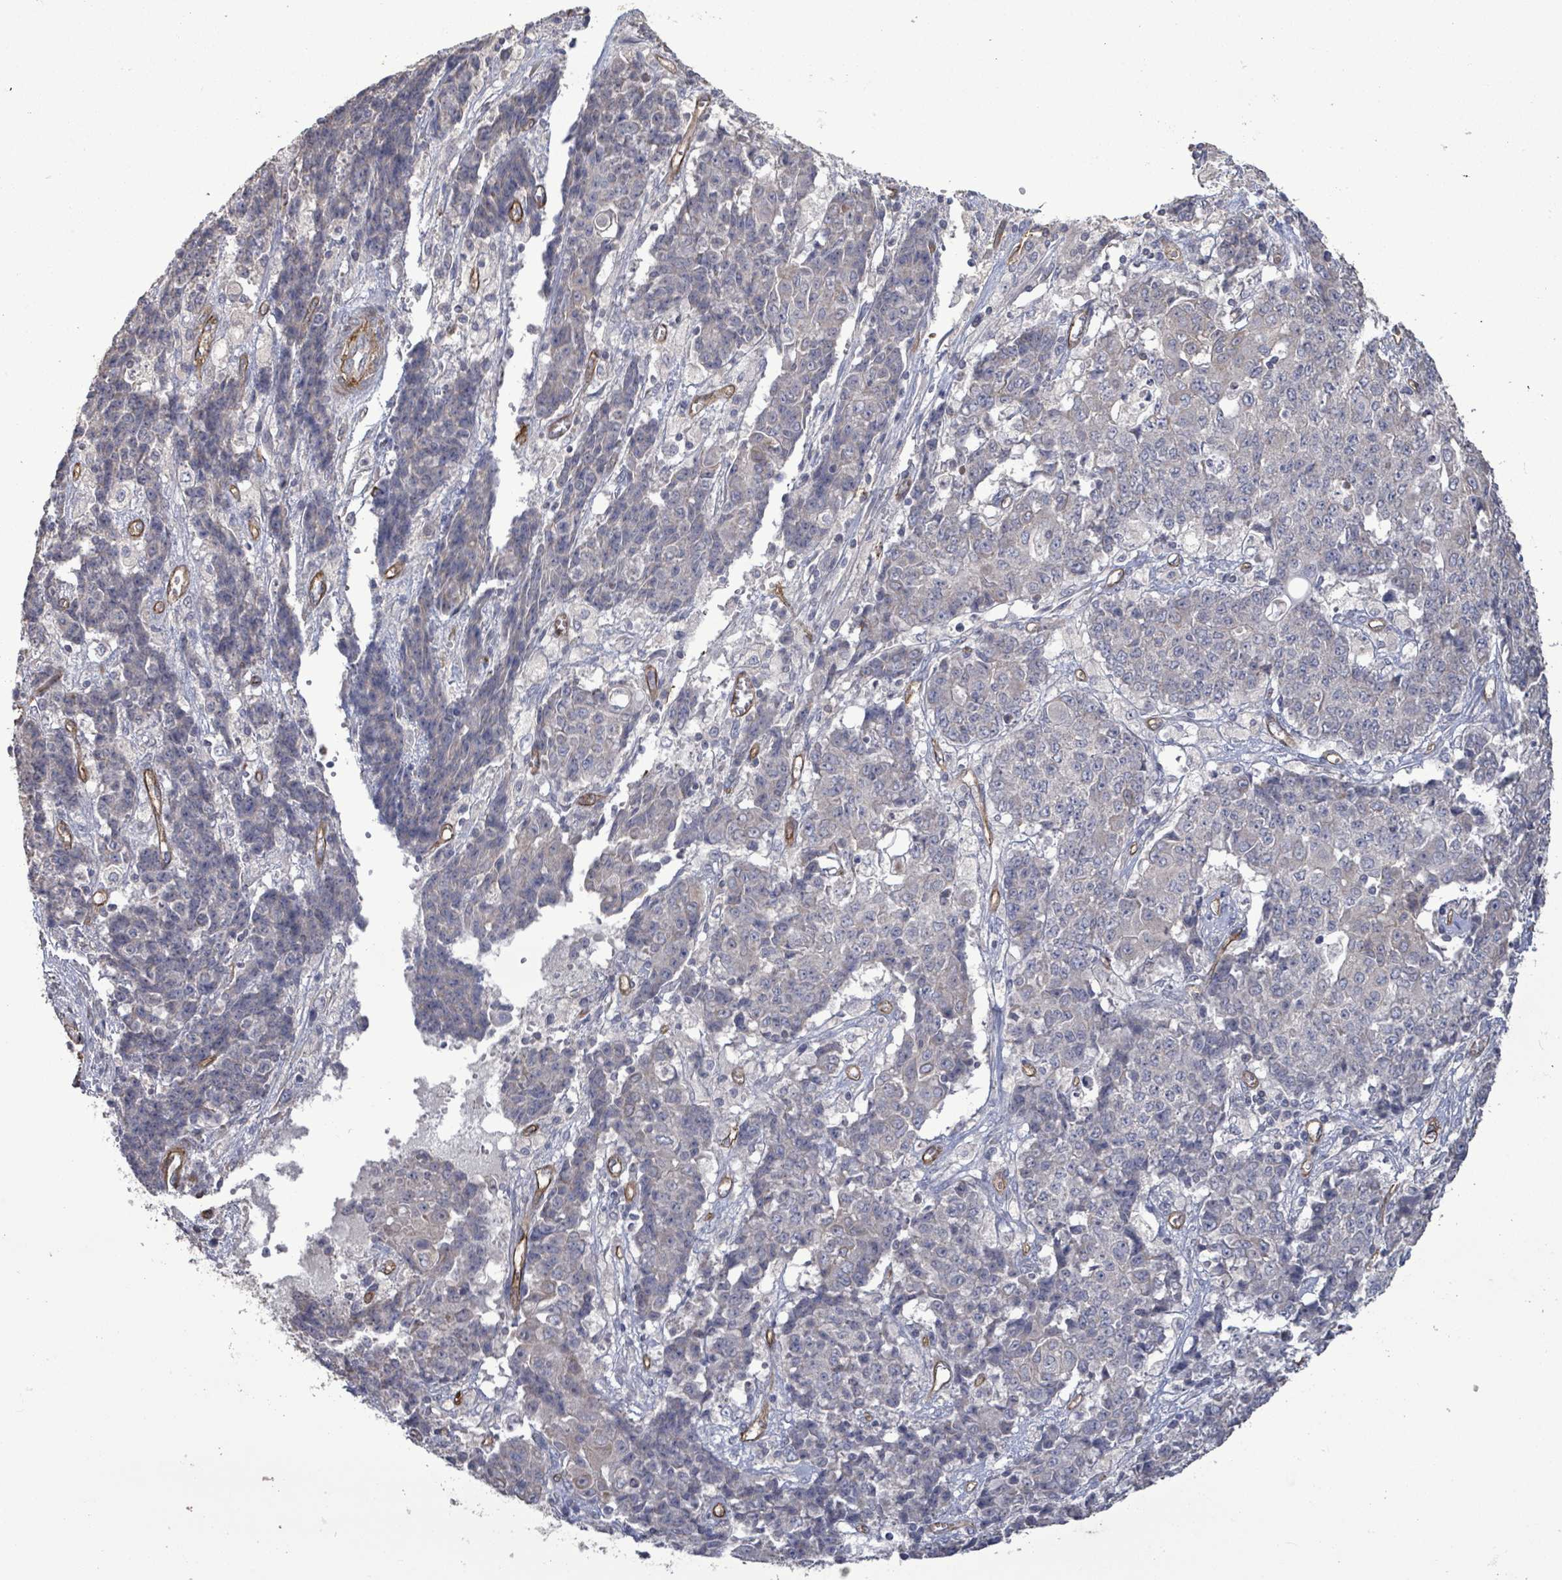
{"staining": {"intensity": "negative", "quantity": "none", "location": "none"}, "tissue": "ovarian cancer", "cell_type": "Tumor cells", "image_type": "cancer", "snomed": [{"axis": "morphology", "description": "Carcinoma, endometroid"}, {"axis": "topography", "description": "Ovary"}], "caption": "Immunohistochemistry (IHC) image of human ovarian endometroid carcinoma stained for a protein (brown), which demonstrates no staining in tumor cells. (Stains: DAB (3,3'-diaminobenzidine) IHC with hematoxylin counter stain, Microscopy: brightfield microscopy at high magnification).", "gene": "KANK3", "patient": {"sex": "female", "age": 42}}